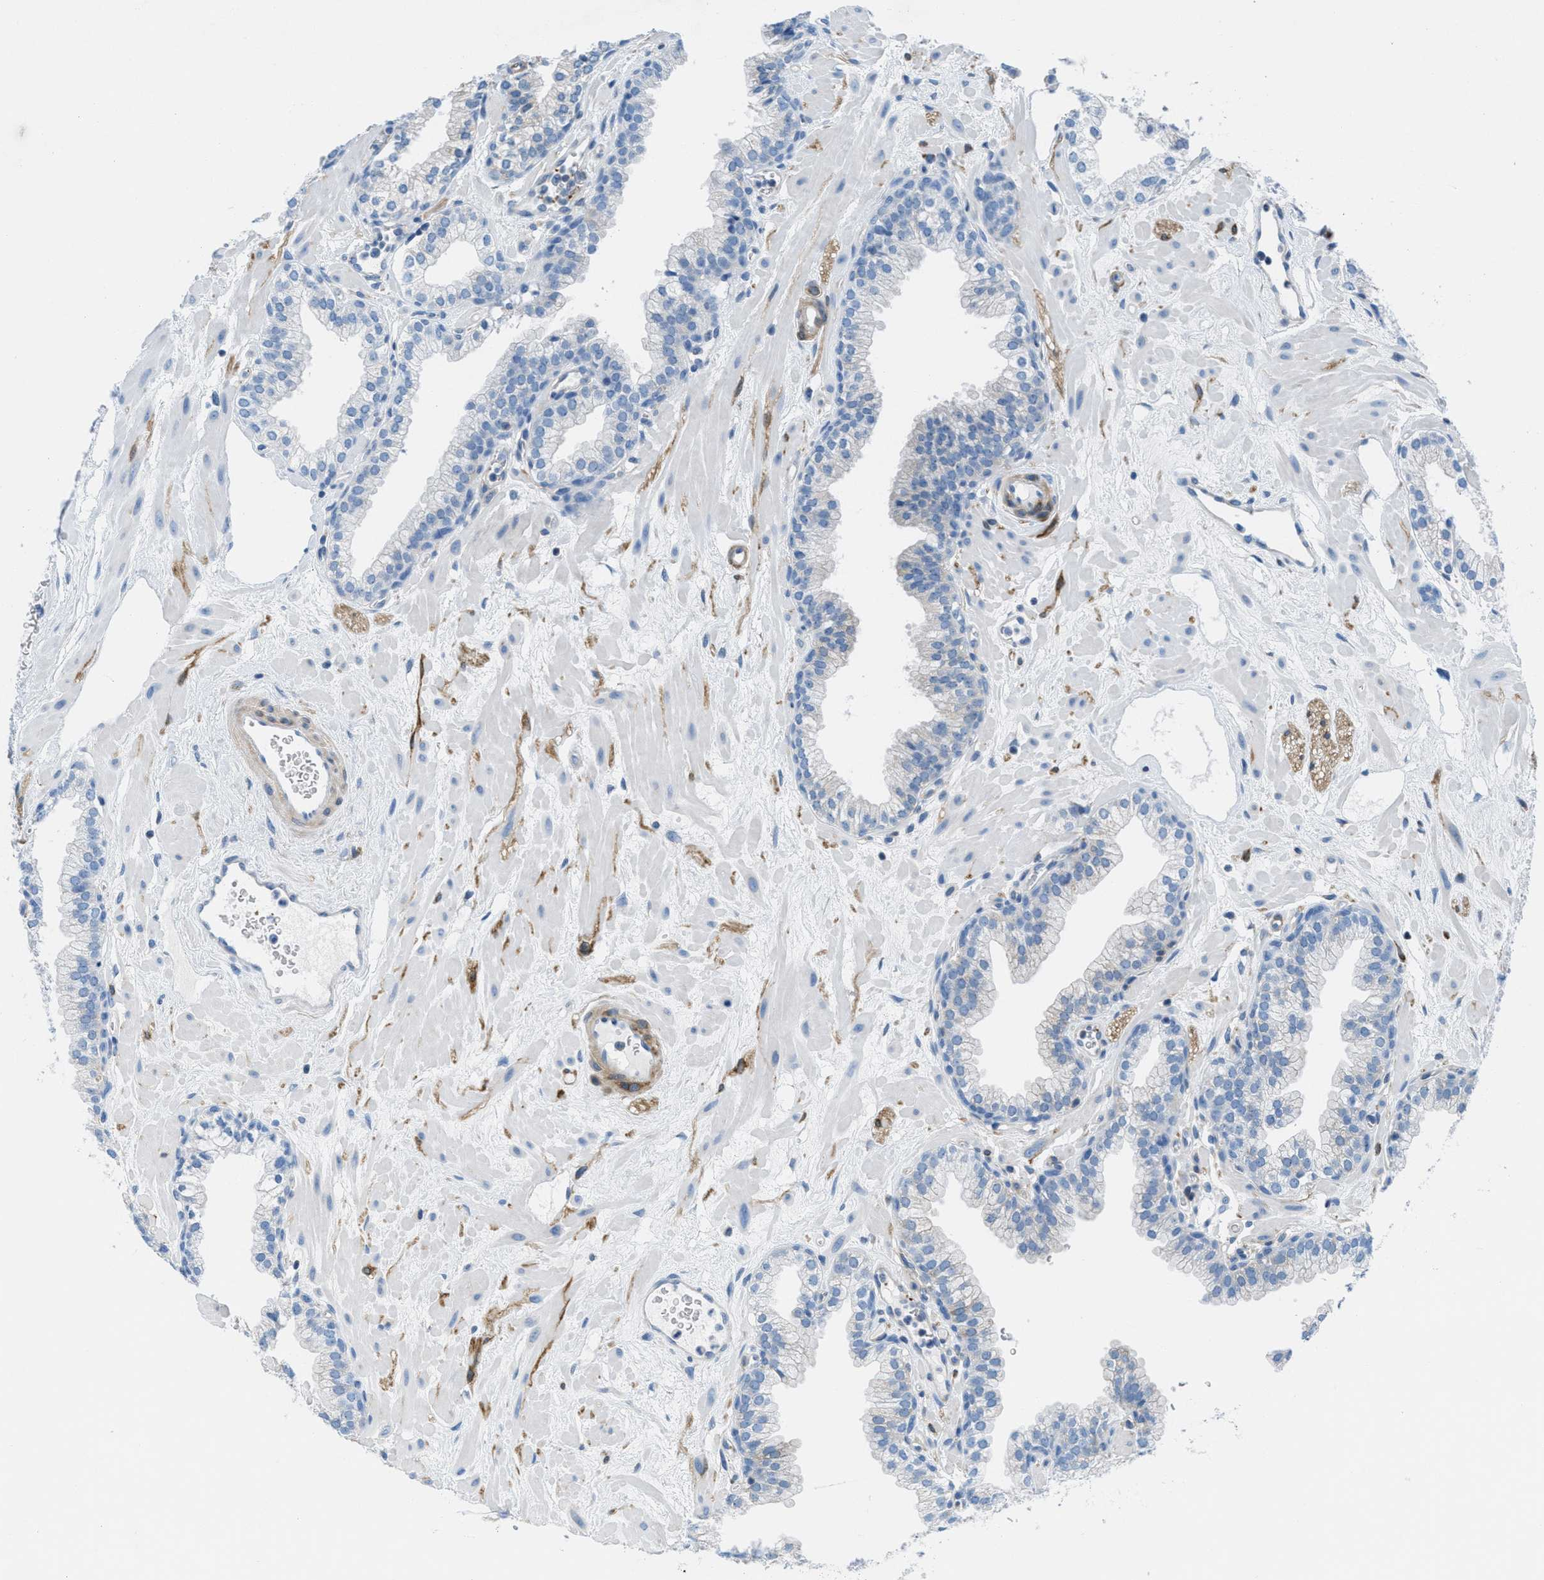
{"staining": {"intensity": "negative", "quantity": "none", "location": "none"}, "tissue": "prostate", "cell_type": "Glandular cells", "image_type": "normal", "snomed": [{"axis": "morphology", "description": "Normal tissue, NOS"}, {"axis": "morphology", "description": "Urothelial carcinoma, Low grade"}, {"axis": "topography", "description": "Urinary bladder"}, {"axis": "topography", "description": "Prostate"}], "caption": "High power microscopy histopathology image of an immunohistochemistry histopathology image of normal prostate, revealing no significant staining in glandular cells. Brightfield microscopy of IHC stained with DAB (3,3'-diaminobenzidine) (brown) and hematoxylin (blue), captured at high magnification.", "gene": "MAPRE2", "patient": {"sex": "male", "age": 60}}